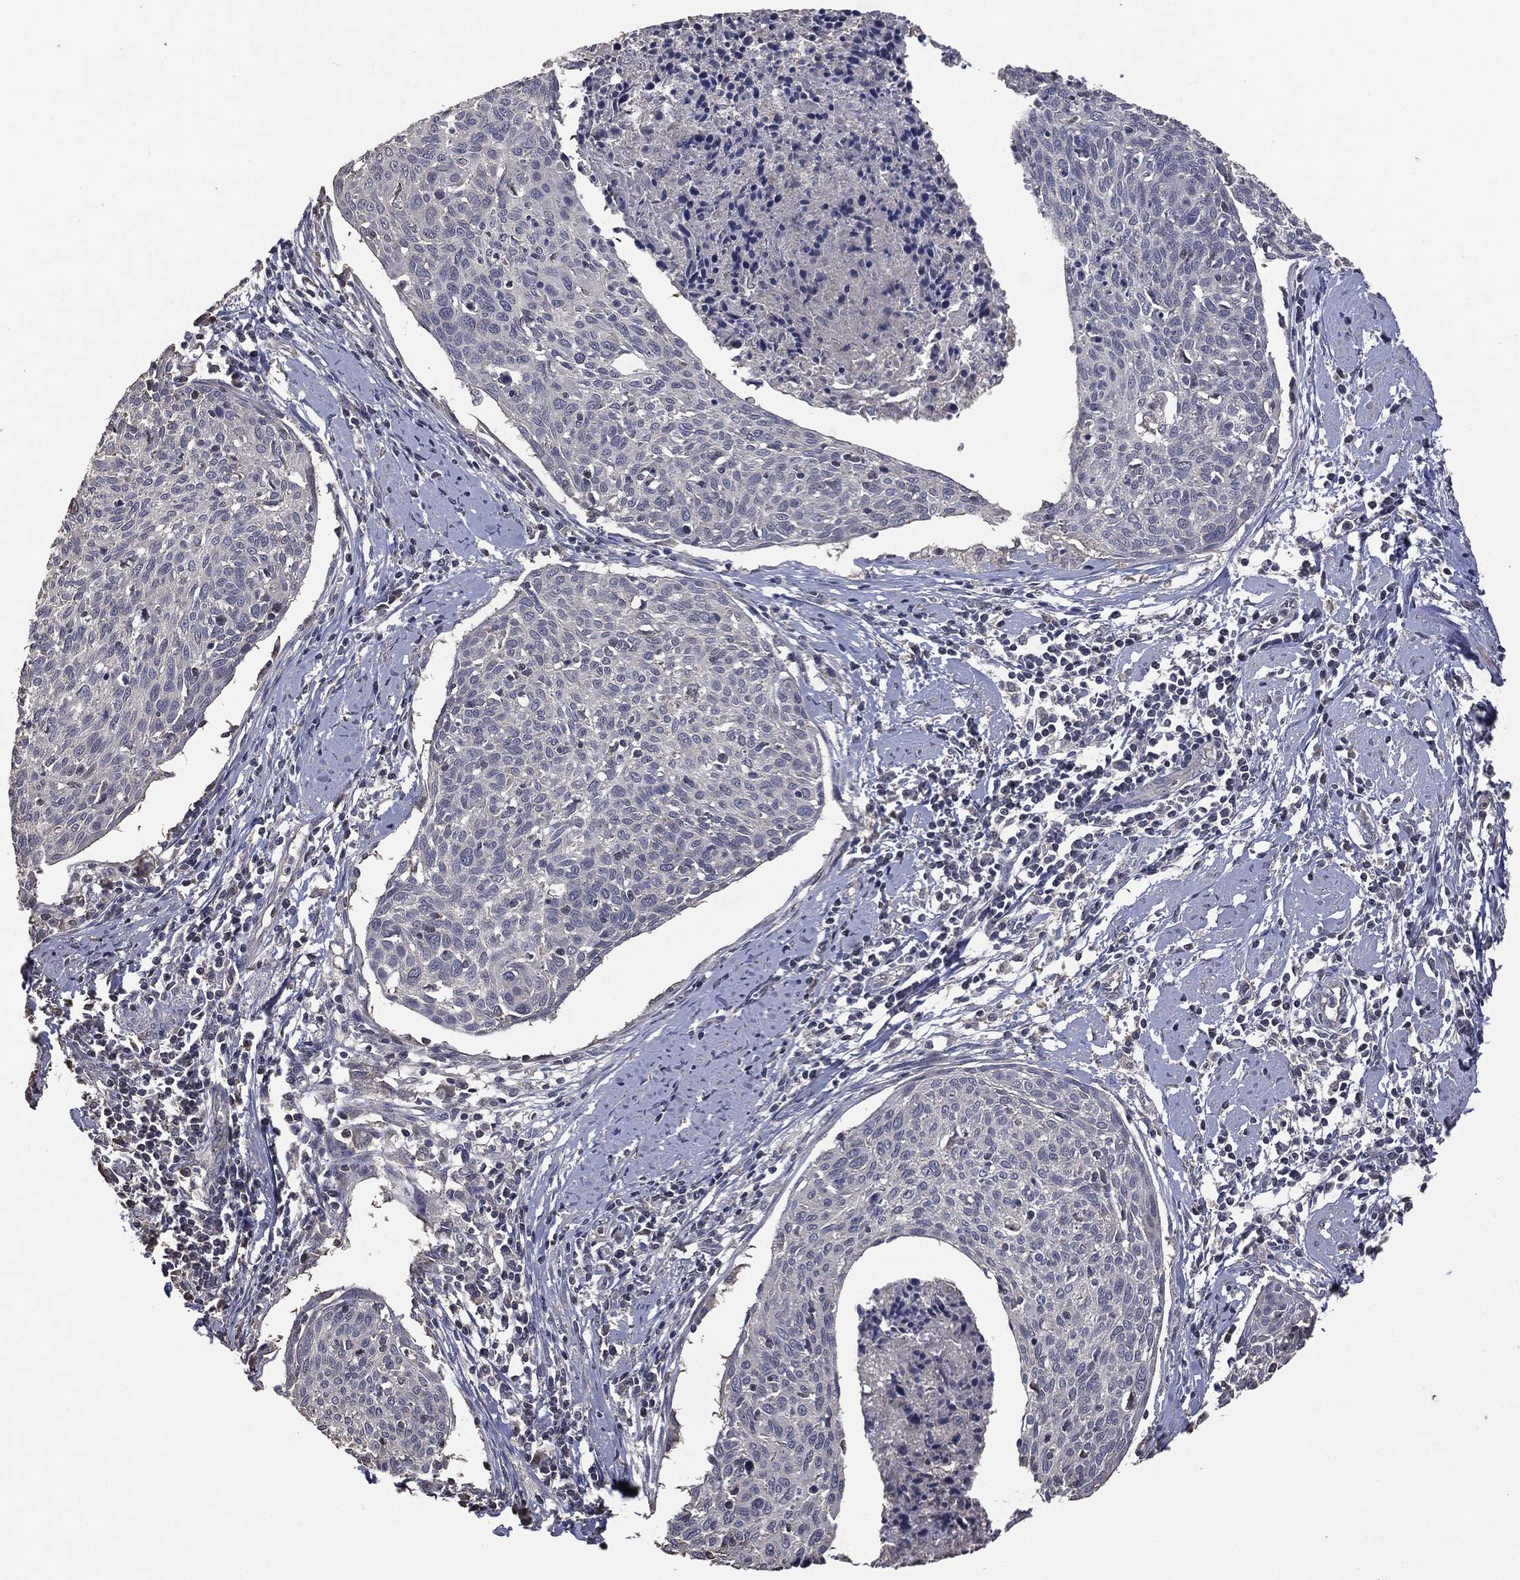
{"staining": {"intensity": "negative", "quantity": "none", "location": "none"}, "tissue": "cervical cancer", "cell_type": "Tumor cells", "image_type": "cancer", "snomed": [{"axis": "morphology", "description": "Squamous cell carcinoma, NOS"}, {"axis": "topography", "description": "Cervix"}], "caption": "Tumor cells are negative for protein expression in human cervical cancer. The staining was performed using DAB to visualize the protein expression in brown, while the nuclei were stained in blue with hematoxylin (Magnification: 20x).", "gene": "MTOR", "patient": {"sex": "female", "age": 49}}